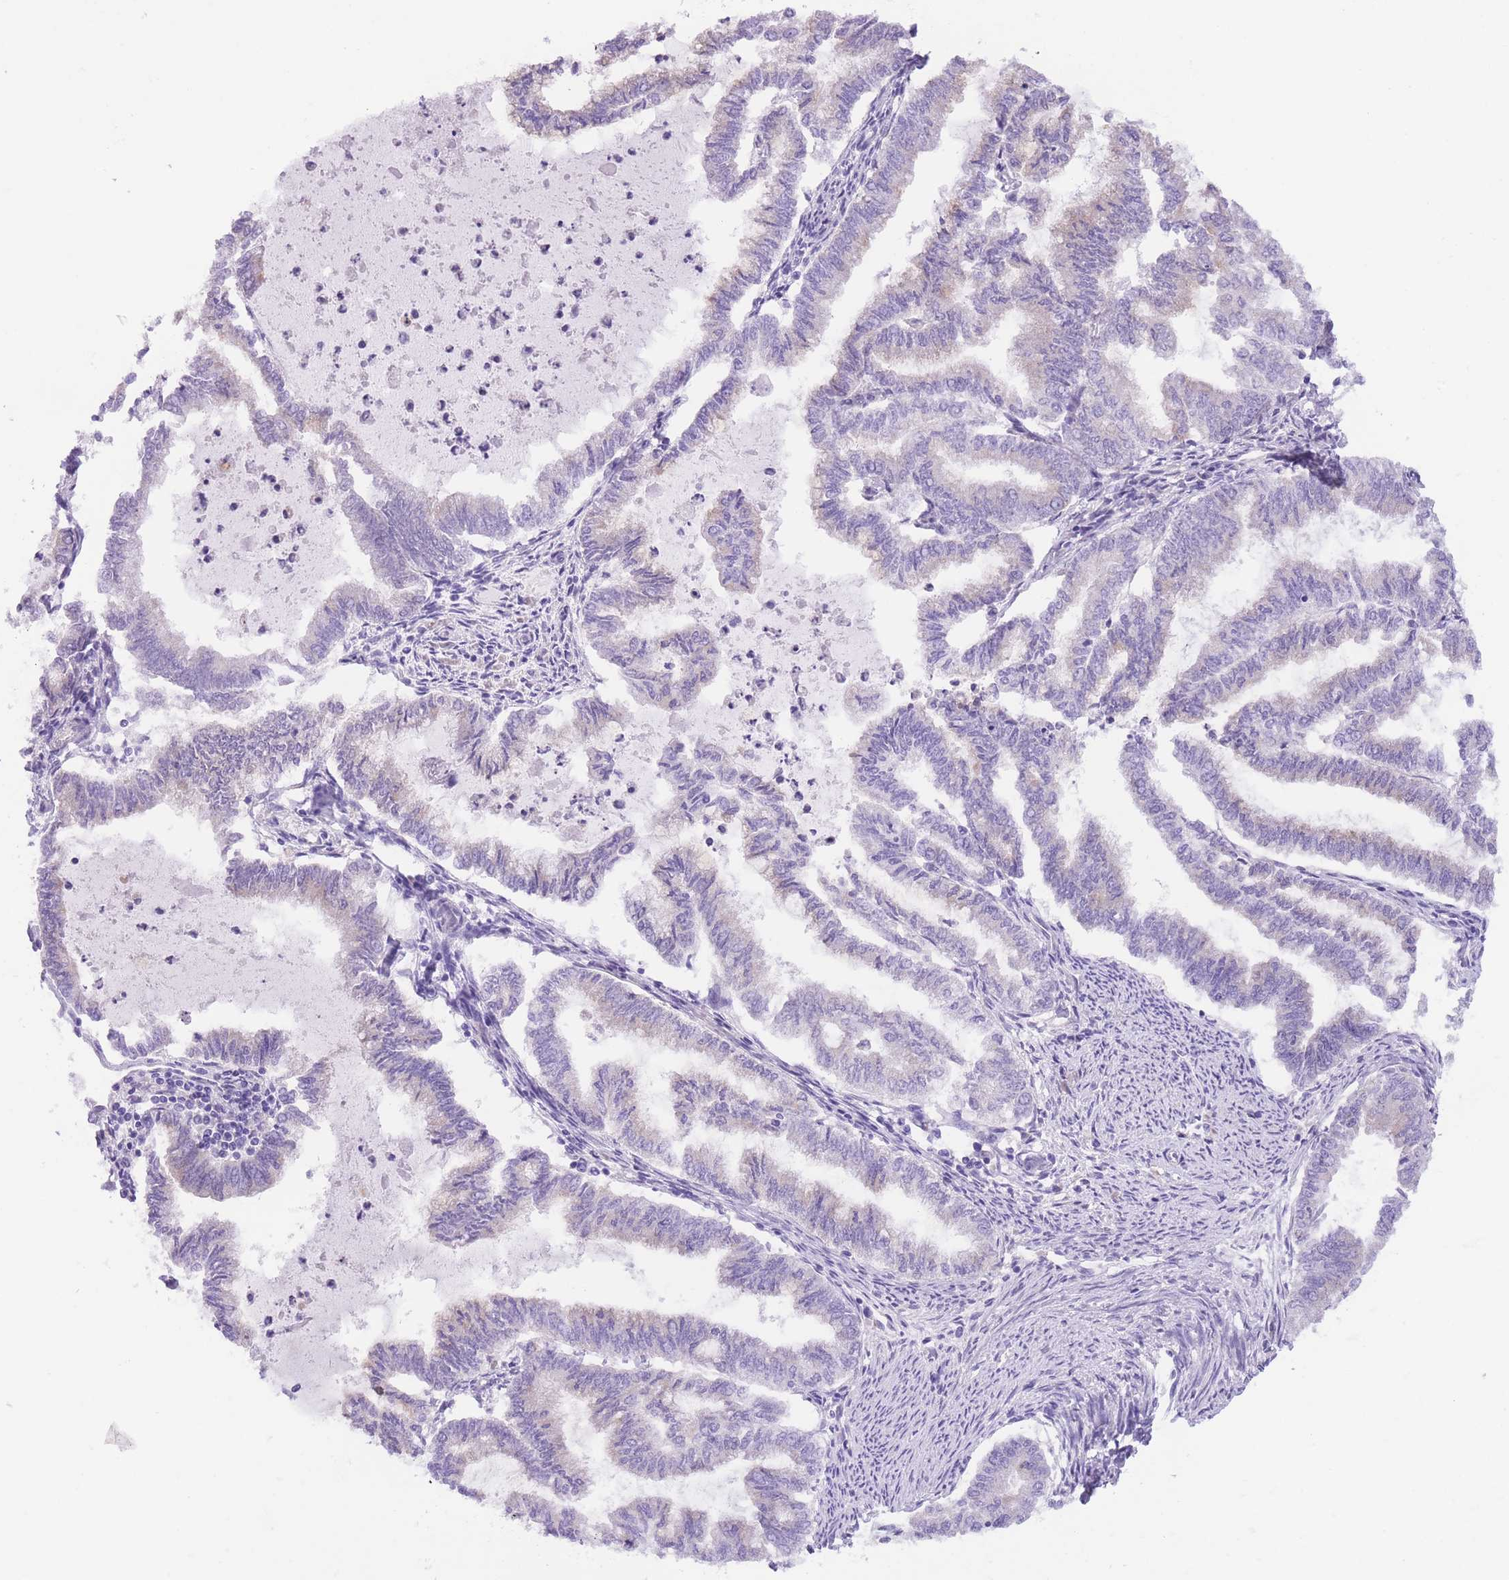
{"staining": {"intensity": "negative", "quantity": "none", "location": "none"}, "tissue": "endometrial cancer", "cell_type": "Tumor cells", "image_type": "cancer", "snomed": [{"axis": "morphology", "description": "Adenocarcinoma, NOS"}, {"axis": "topography", "description": "Endometrium"}], "caption": "A micrograph of human adenocarcinoma (endometrial) is negative for staining in tumor cells. Nuclei are stained in blue.", "gene": "WWOX", "patient": {"sex": "female", "age": 79}}